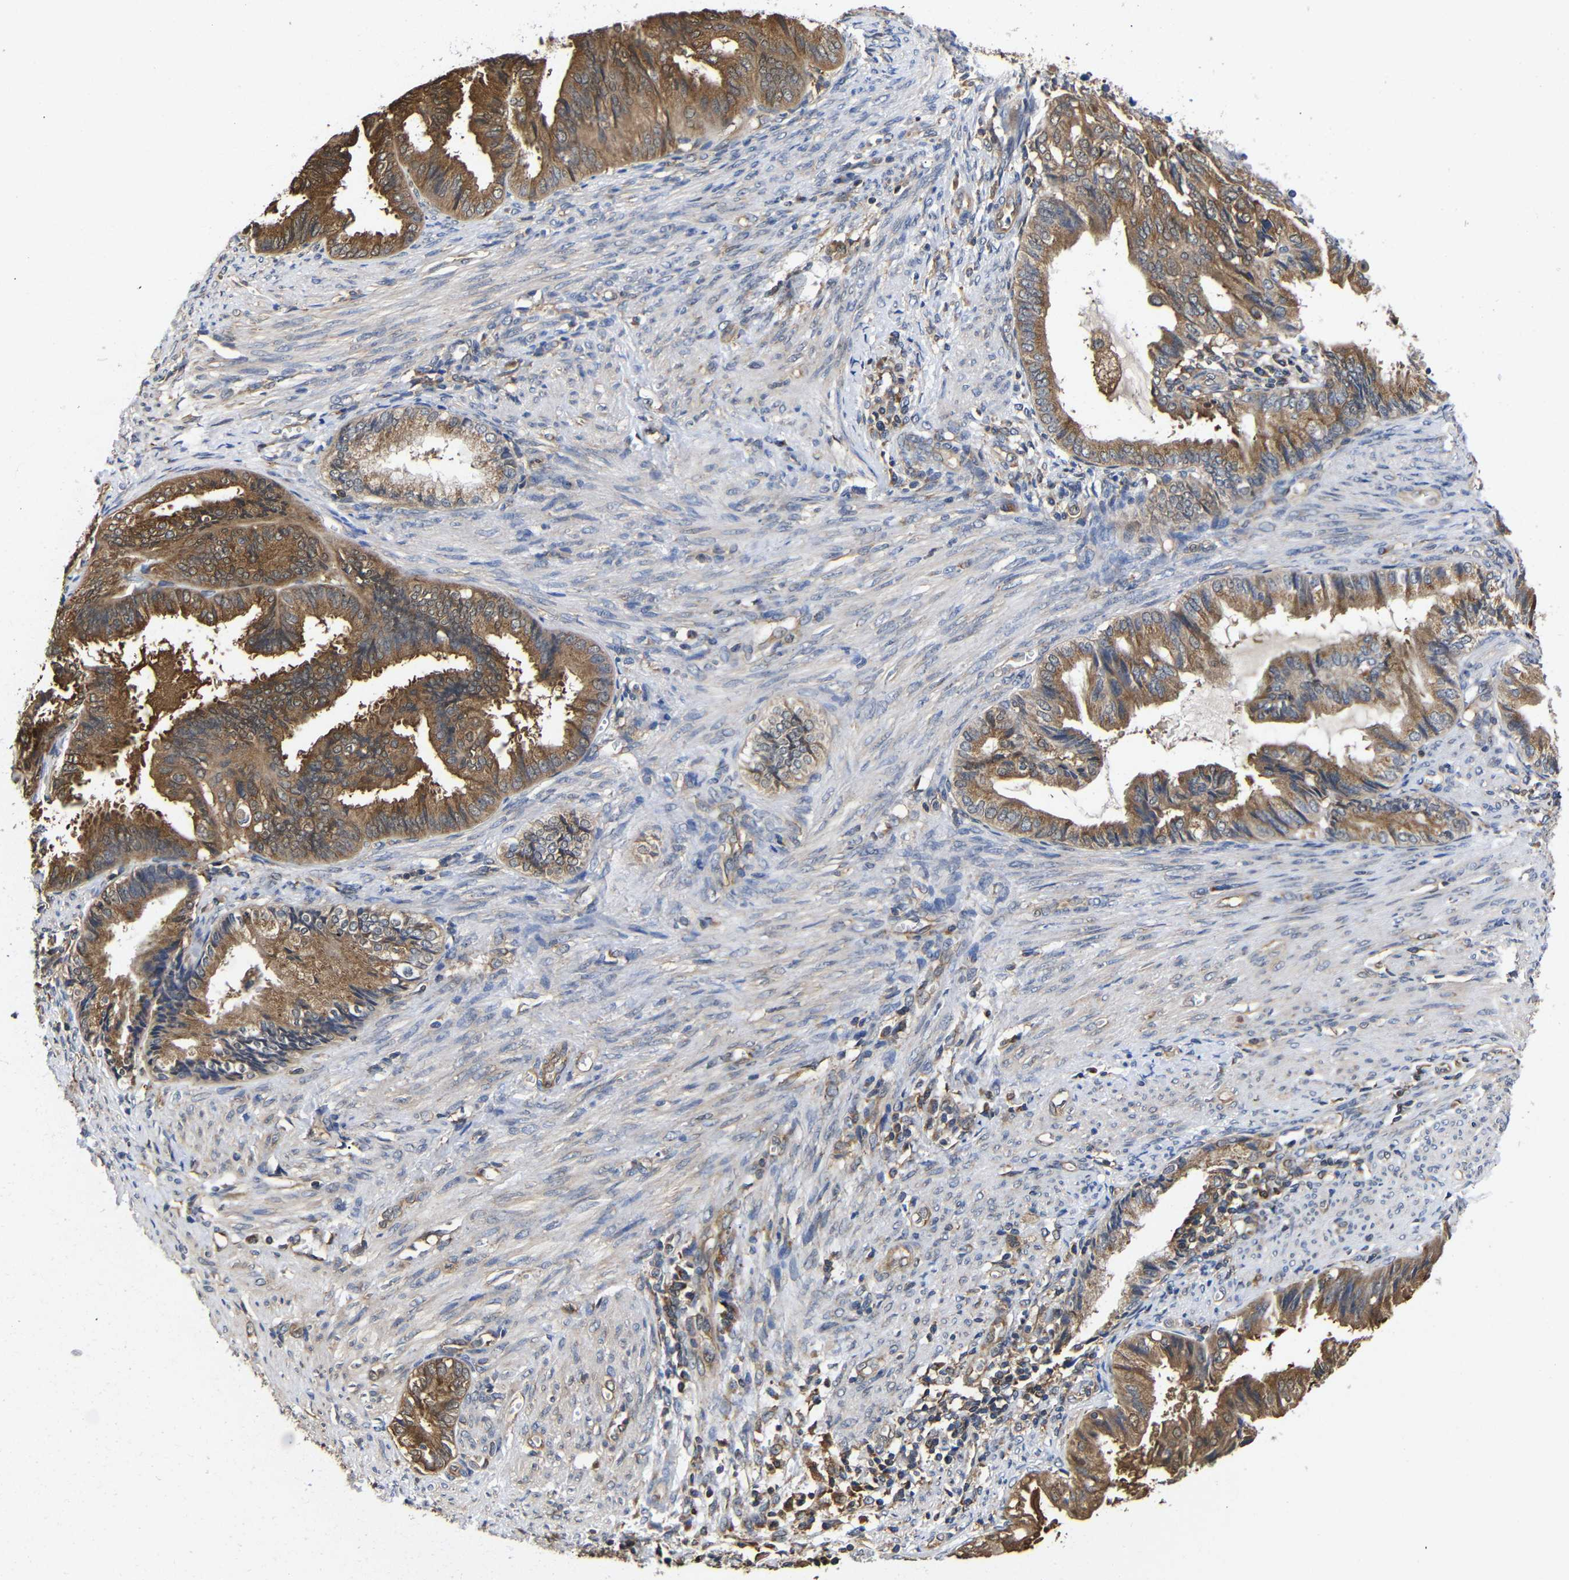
{"staining": {"intensity": "moderate", "quantity": ">75%", "location": "cytoplasmic/membranous"}, "tissue": "endometrial cancer", "cell_type": "Tumor cells", "image_type": "cancer", "snomed": [{"axis": "morphology", "description": "Adenocarcinoma, NOS"}, {"axis": "topography", "description": "Endometrium"}], "caption": "Endometrial adenocarcinoma stained with a brown dye displays moderate cytoplasmic/membranous positive expression in about >75% of tumor cells.", "gene": "LRRCC1", "patient": {"sex": "female", "age": 86}}